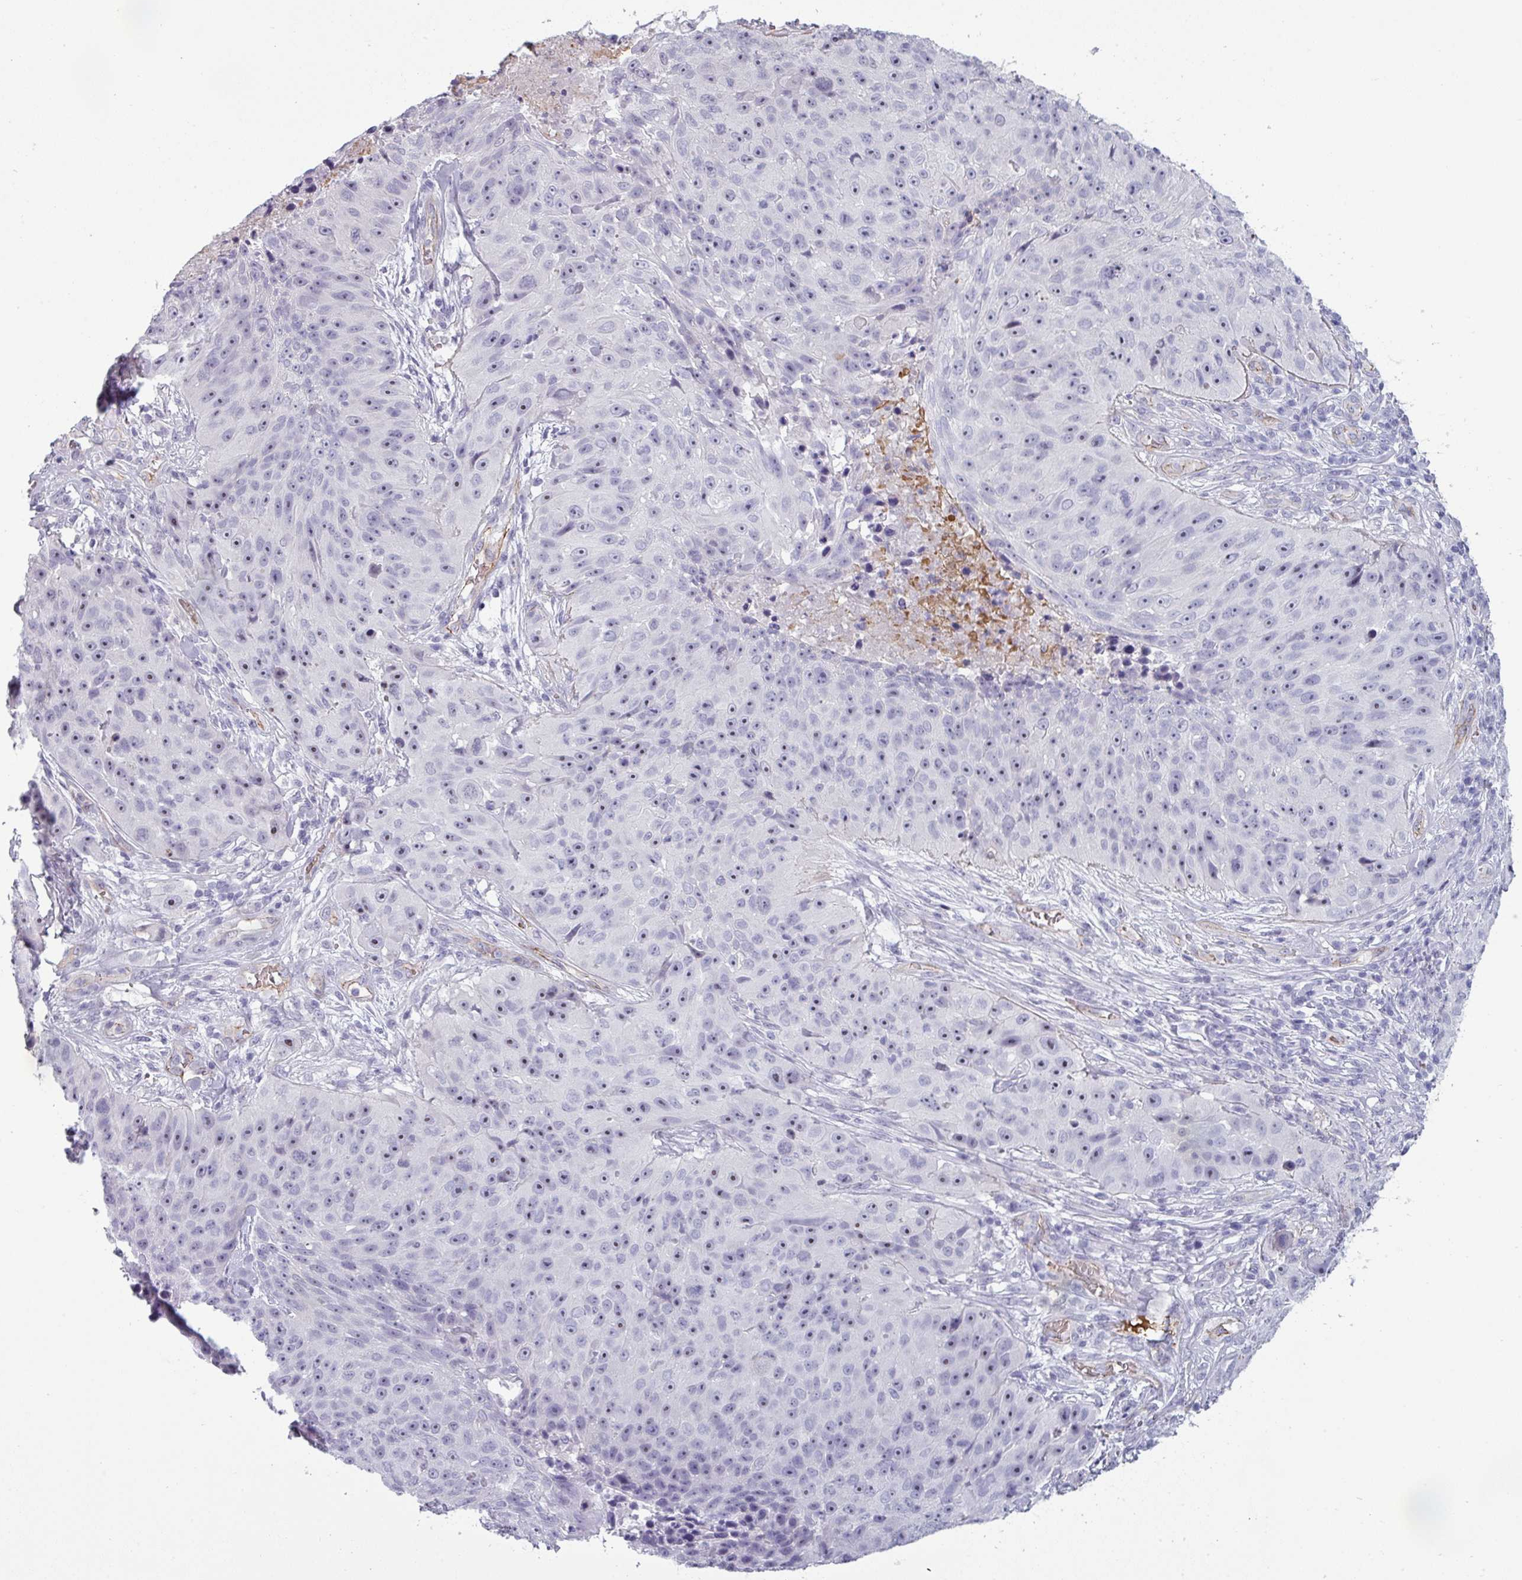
{"staining": {"intensity": "negative", "quantity": "none", "location": "none"}, "tissue": "skin cancer", "cell_type": "Tumor cells", "image_type": "cancer", "snomed": [{"axis": "morphology", "description": "Squamous cell carcinoma, NOS"}, {"axis": "topography", "description": "Skin"}], "caption": "The image exhibits no staining of tumor cells in skin cancer (squamous cell carcinoma). (Brightfield microscopy of DAB (3,3'-diaminobenzidine) immunohistochemistry (IHC) at high magnification).", "gene": "AREL1", "patient": {"sex": "female", "age": 87}}